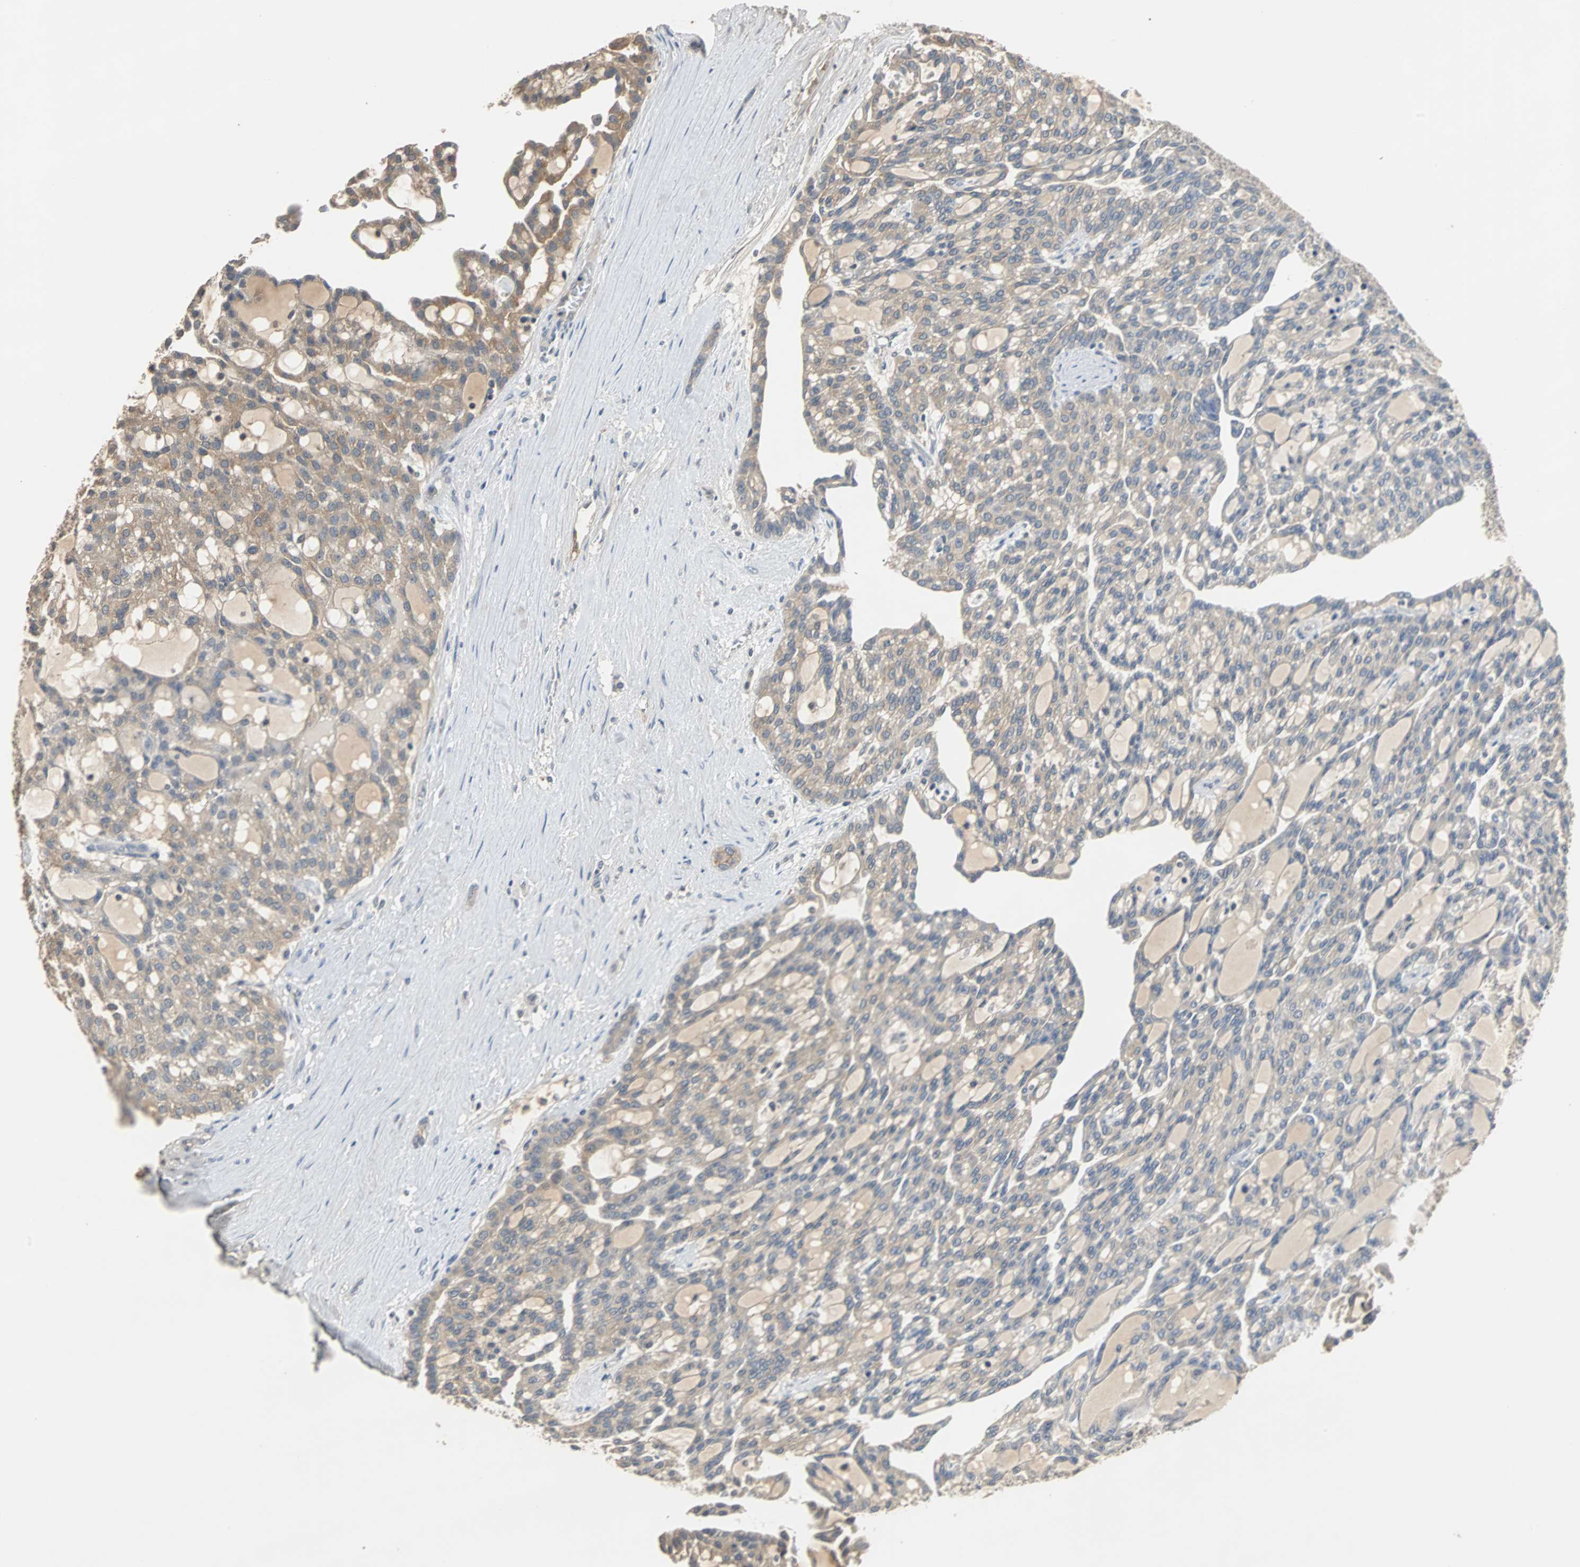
{"staining": {"intensity": "moderate", "quantity": "25%-75%", "location": "cytoplasmic/membranous"}, "tissue": "renal cancer", "cell_type": "Tumor cells", "image_type": "cancer", "snomed": [{"axis": "morphology", "description": "Adenocarcinoma, NOS"}, {"axis": "topography", "description": "Kidney"}], "caption": "Immunohistochemistry image of human renal cancer stained for a protein (brown), which displays medium levels of moderate cytoplasmic/membranous expression in approximately 25%-75% of tumor cells.", "gene": "ABHD2", "patient": {"sex": "male", "age": 63}}